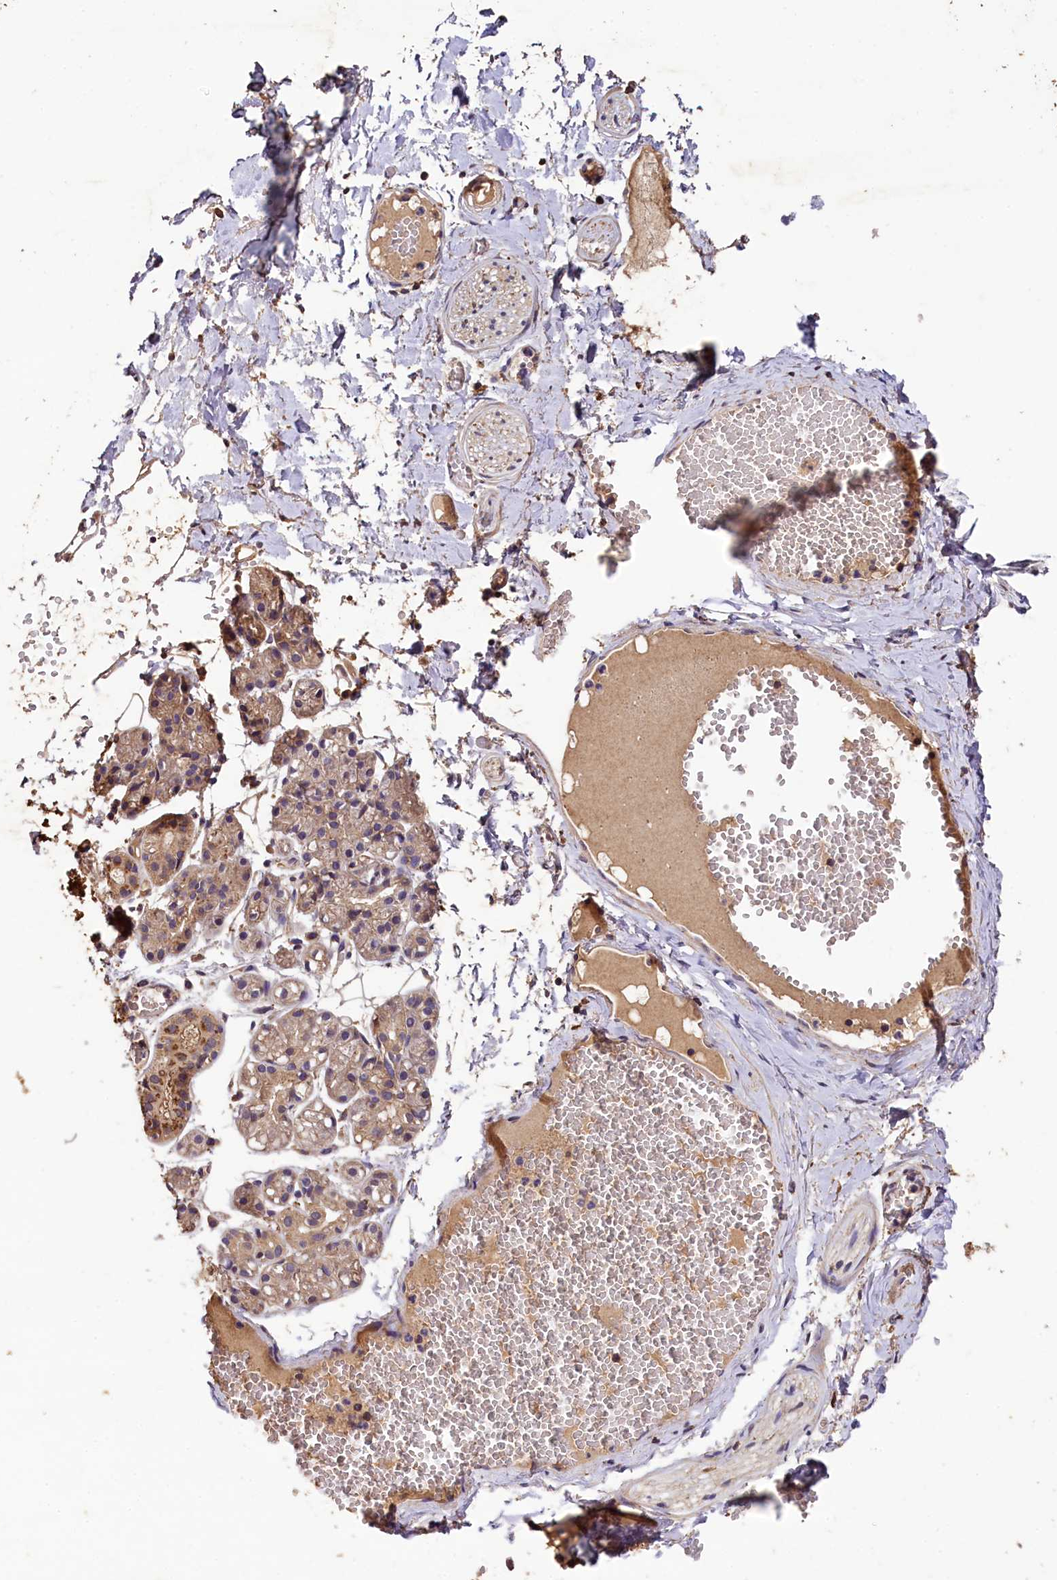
{"staining": {"intensity": "moderate", "quantity": "25%-75%", "location": "cytoplasmic/membranous"}, "tissue": "salivary gland", "cell_type": "Glandular cells", "image_type": "normal", "snomed": [{"axis": "morphology", "description": "Normal tissue, NOS"}, {"axis": "topography", "description": "Salivary gland"}], "caption": "Protein expression analysis of benign human salivary gland reveals moderate cytoplasmic/membranous staining in approximately 25%-75% of glandular cells. The protein of interest is stained brown, and the nuclei are stained in blue (DAB (3,3'-diaminobenzidine) IHC with brightfield microscopy, high magnification).", "gene": "PLXNB1", "patient": {"sex": "male", "age": 63}}